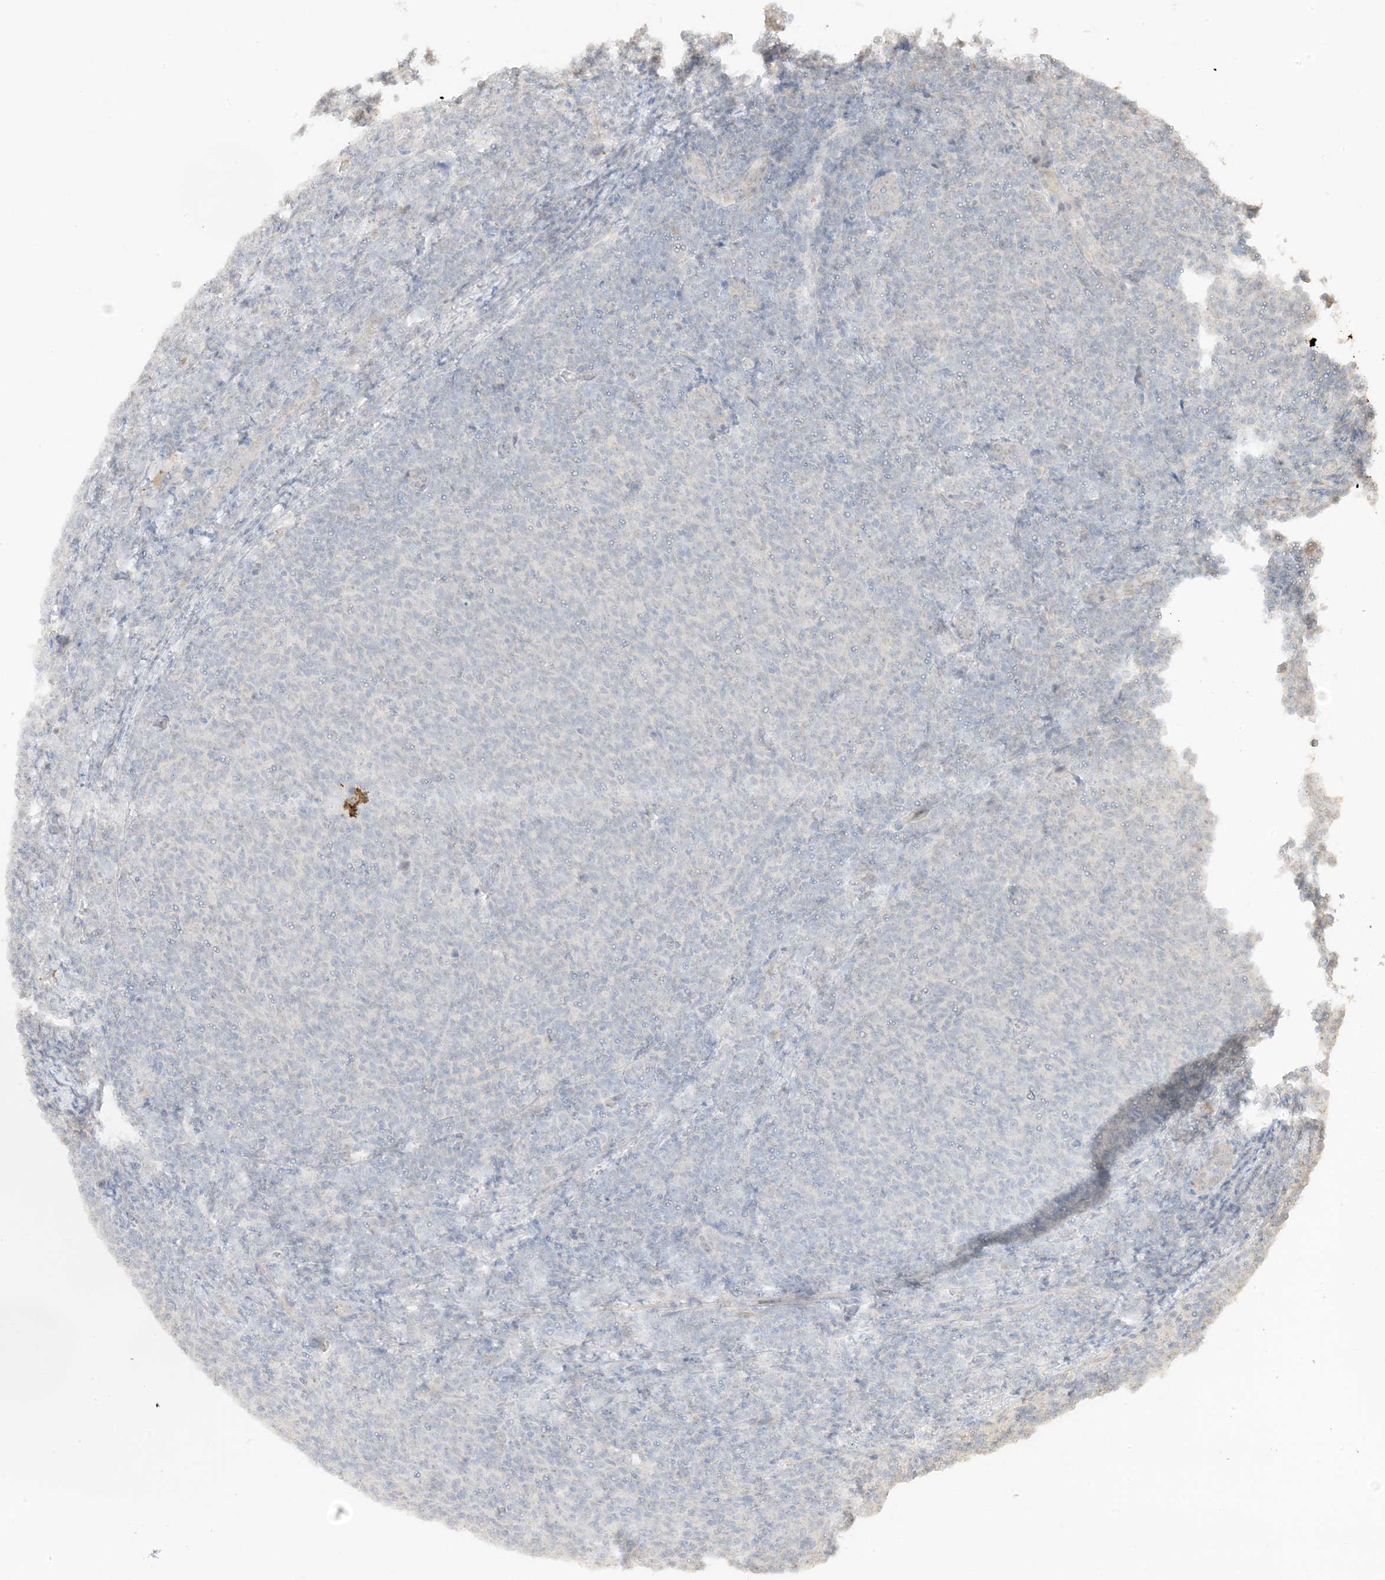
{"staining": {"intensity": "negative", "quantity": "none", "location": "none"}, "tissue": "lymphoma", "cell_type": "Tumor cells", "image_type": "cancer", "snomed": [{"axis": "morphology", "description": "Malignant lymphoma, non-Hodgkin's type, Low grade"}, {"axis": "topography", "description": "Lymph node"}], "caption": "Malignant lymphoma, non-Hodgkin's type (low-grade) was stained to show a protein in brown. There is no significant staining in tumor cells. (Stains: DAB IHC with hematoxylin counter stain, Microscopy: brightfield microscopy at high magnification).", "gene": "ETAA1", "patient": {"sex": "male", "age": 66}}